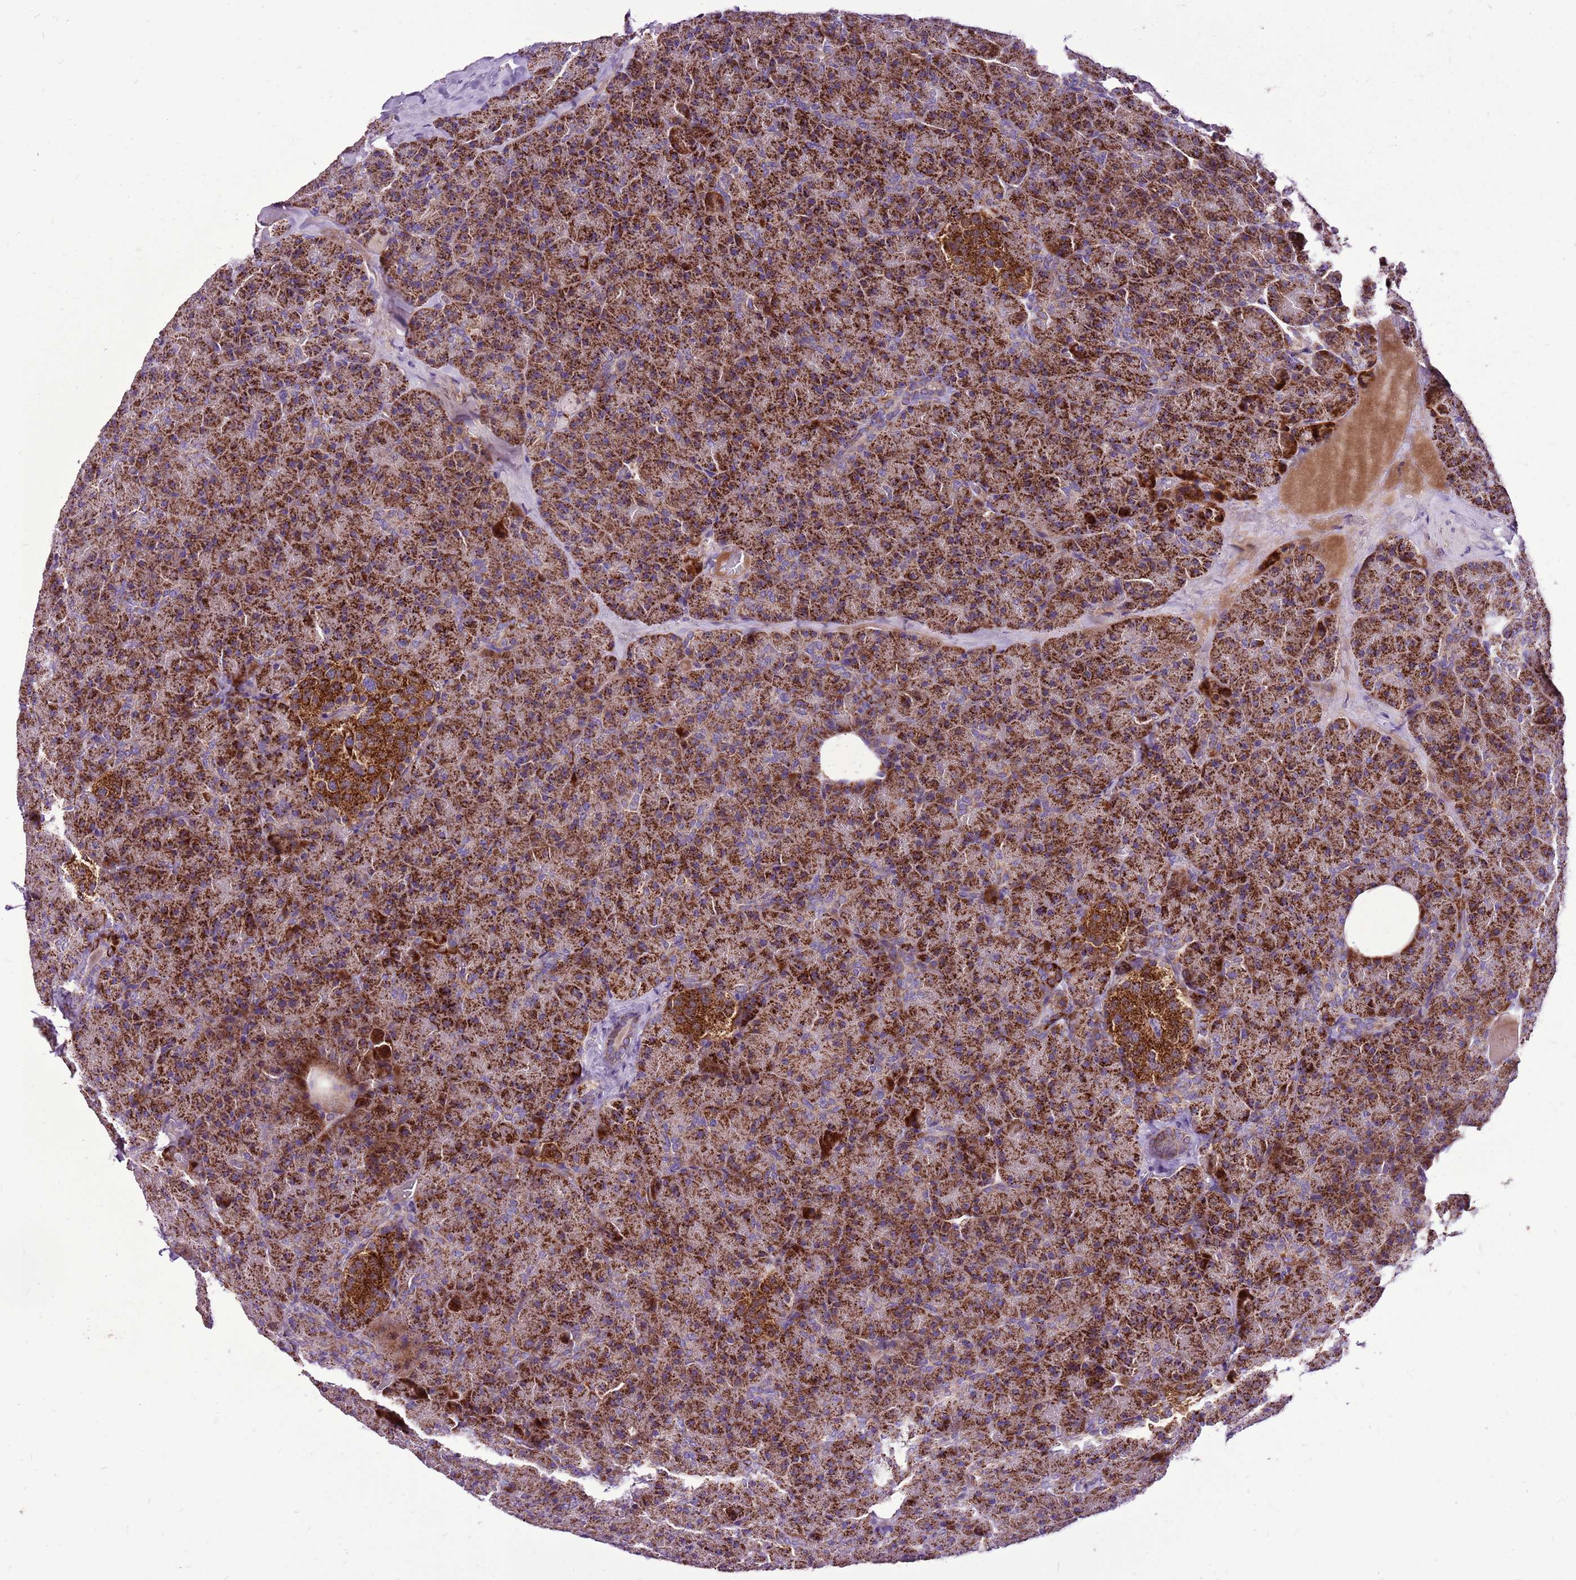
{"staining": {"intensity": "strong", "quantity": ">75%", "location": "cytoplasmic/membranous"}, "tissue": "pancreas", "cell_type": "Exocrine glandular cells", "image_type": "normal", "snomed": [{"axis": "morphology", "description": "Normal tissue, NOS"}, {"axis": "morphology", "description": "Carcinoid, malignant, NOS"}, {"axis": "topography", "description": "Pancreas"}], "caption": "The micrograph displays a brown stain indicating the presence of a protein in the cytoplasmic/membranous of exocrine glandular cells in pancreas.", "gene": "GCDH", "patient": {"sex": "female", "age": 35}}